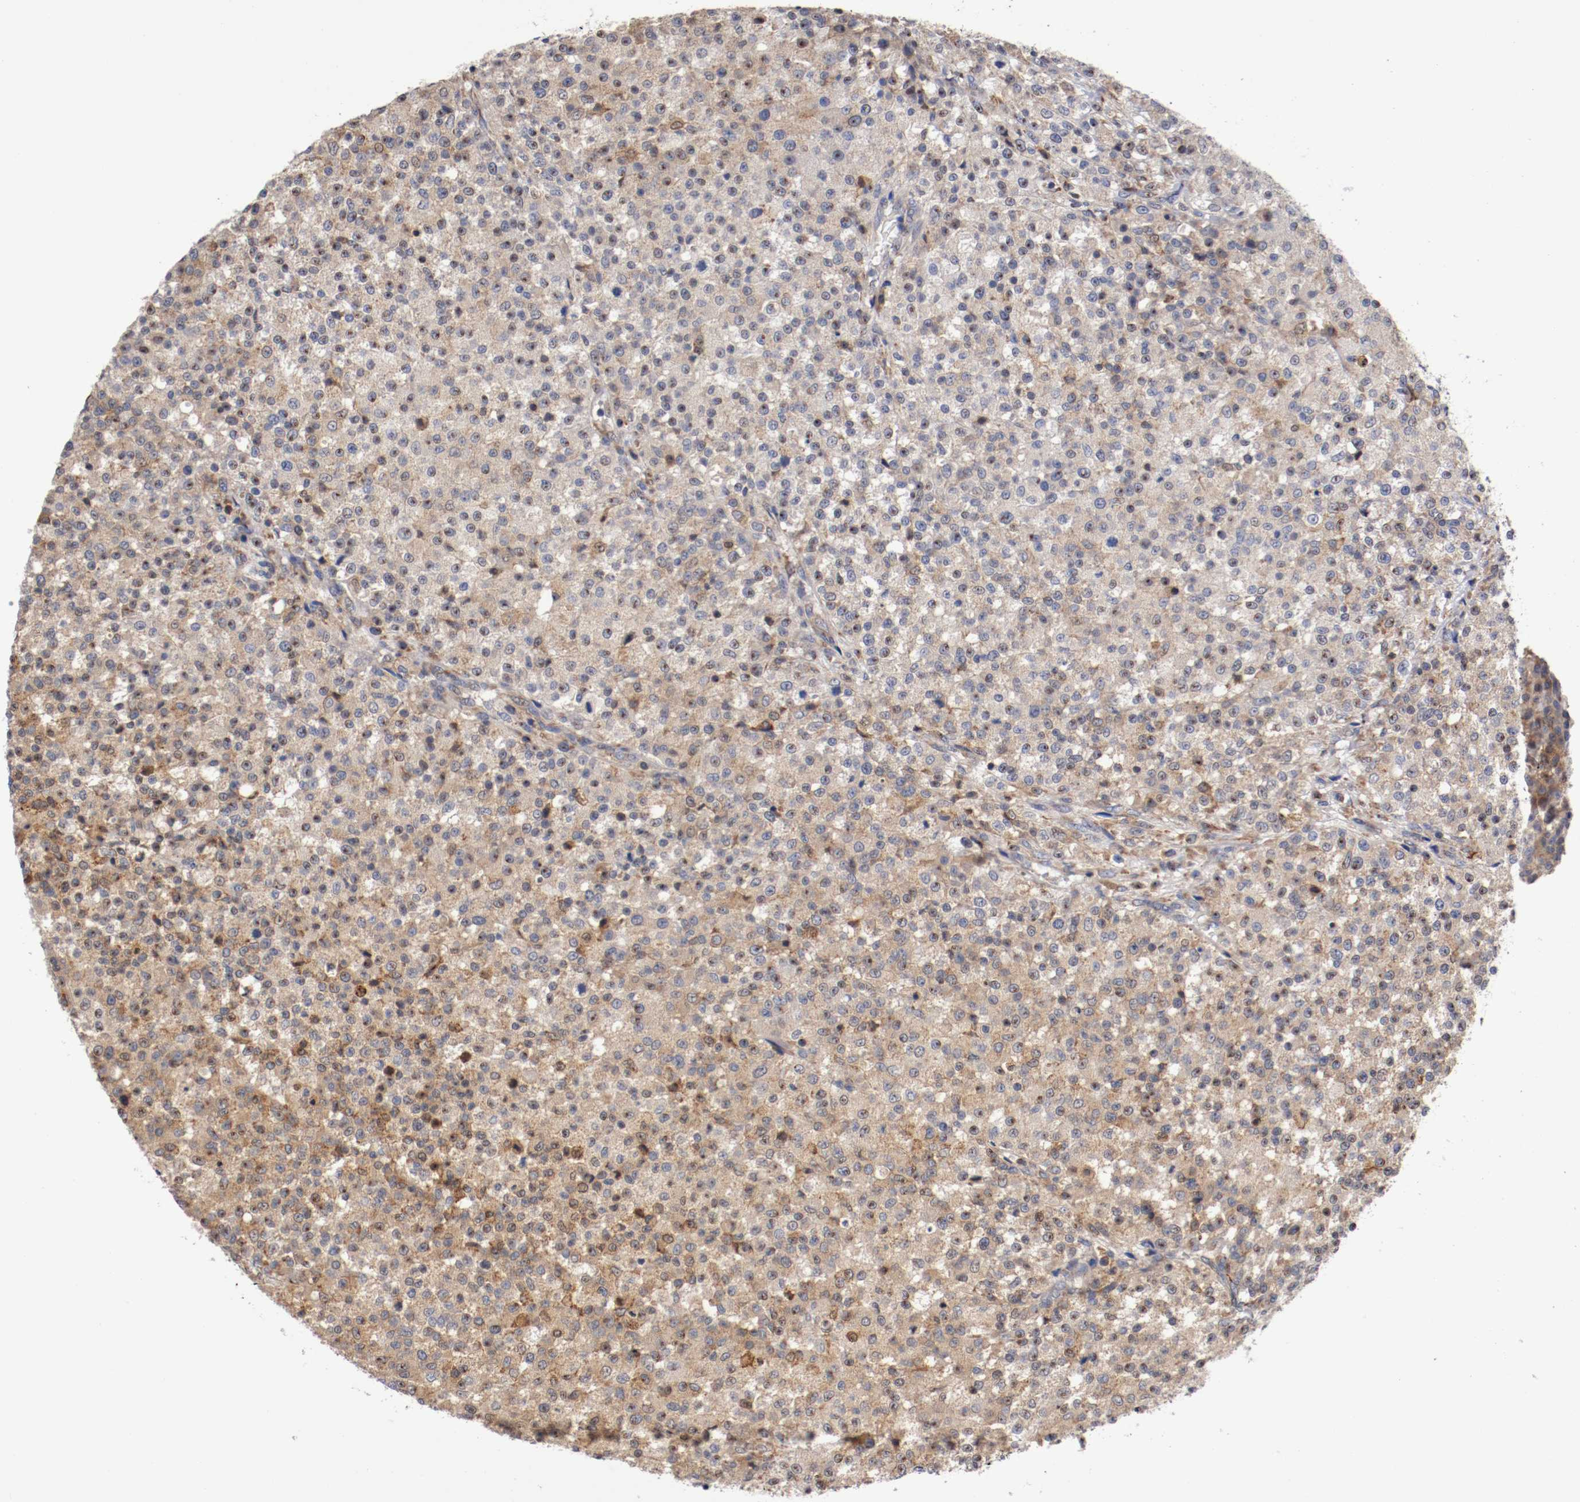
{"staining": {"intensity": "moderate", "quantity": ">75%", "location": "cytoplasmic/membranous"}, "tissue": "testis cancer", "cell_type": "Tumor cells", "image_type": "cancer", "snomed": [{"axis": "morphology", "description": "Seminoma, NOS"}, {"axis": "topography", "description": "Testis"}], "caption": "Moderate cytoplasmic/membranous positivity for a protein is seen in about >75% of tumor cells of seminoma (testis) using immunohistochemistry.", "gene": "TNFSF13", "patient": {"sex": "male", "age": 59}}